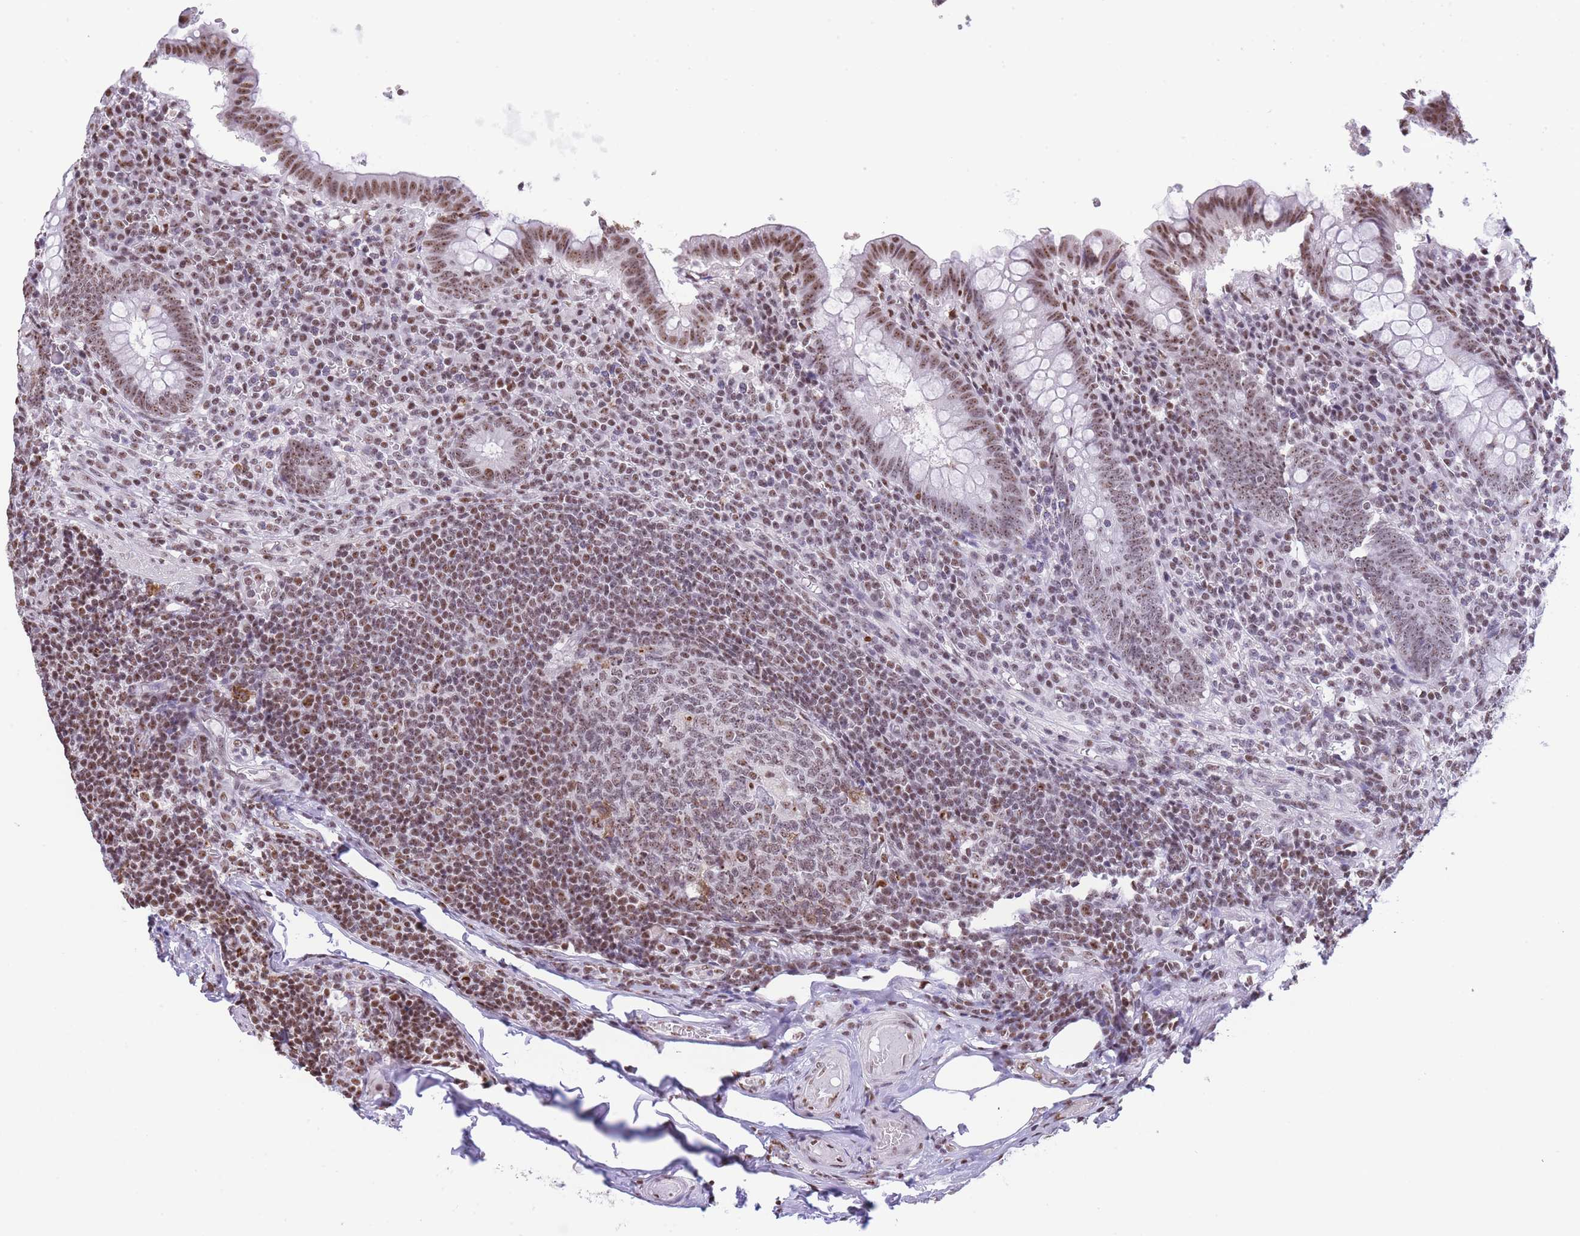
{"staining": {"intensity": "moderate", "quantity": ">75%", "location": "nuclear"}, "tissue": "appendix", "cell_type": "Glandular cells", "image_type": "normal", "snomed": [{"axis": "morphology", "description": "Normal tissue, NOS"}, {"axis": "topography", "description": "Appendix"}], "caption": "Appendix stained with DAB immunohistochemistry shows medium levels of moderate nuclear expression in about >75% of glandular cells. (Brightfield microscopy of DAB IHC at high magnification).", "gene": "EVC2", "patient": {"sex": "male", "age": 83}}